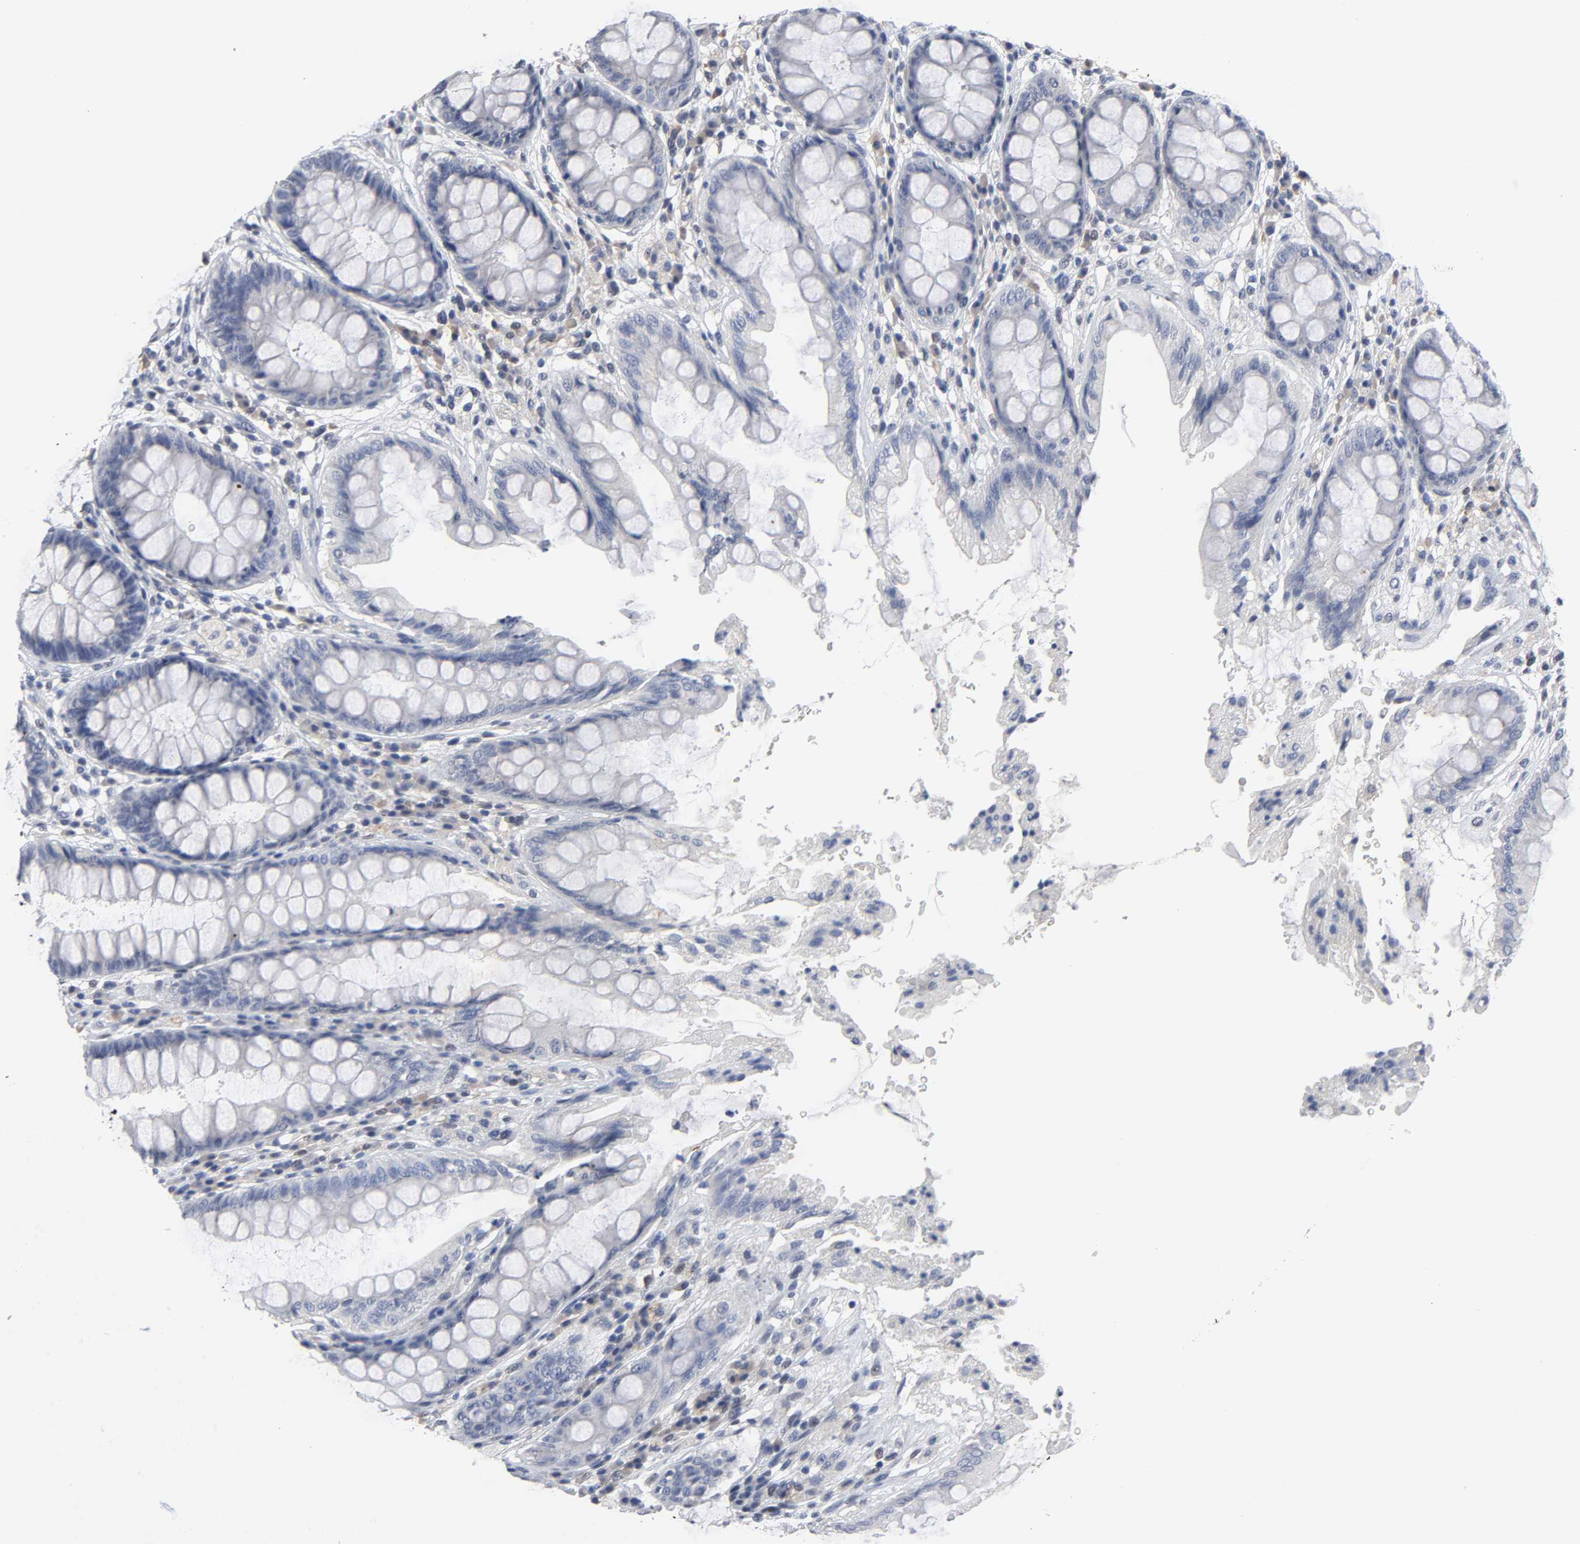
{"staining": {"intensity": "negative", "quantity": "none", "location": "none"}, "tissue": "rectum", "cell_type": "Glandular cells", "image_type": "normal", "snomed": [{"axis": "morphology", "description": "Normal tissue, NOS"}, {"axis": "topography", "description": "Rectum"}], "caption": "DAB immunohistochemical staining of unremarkable rectum exhibits no significant staining in glandular cells.", "gene": "SALL2", "patient": {"sex": "female", "age": 46}}